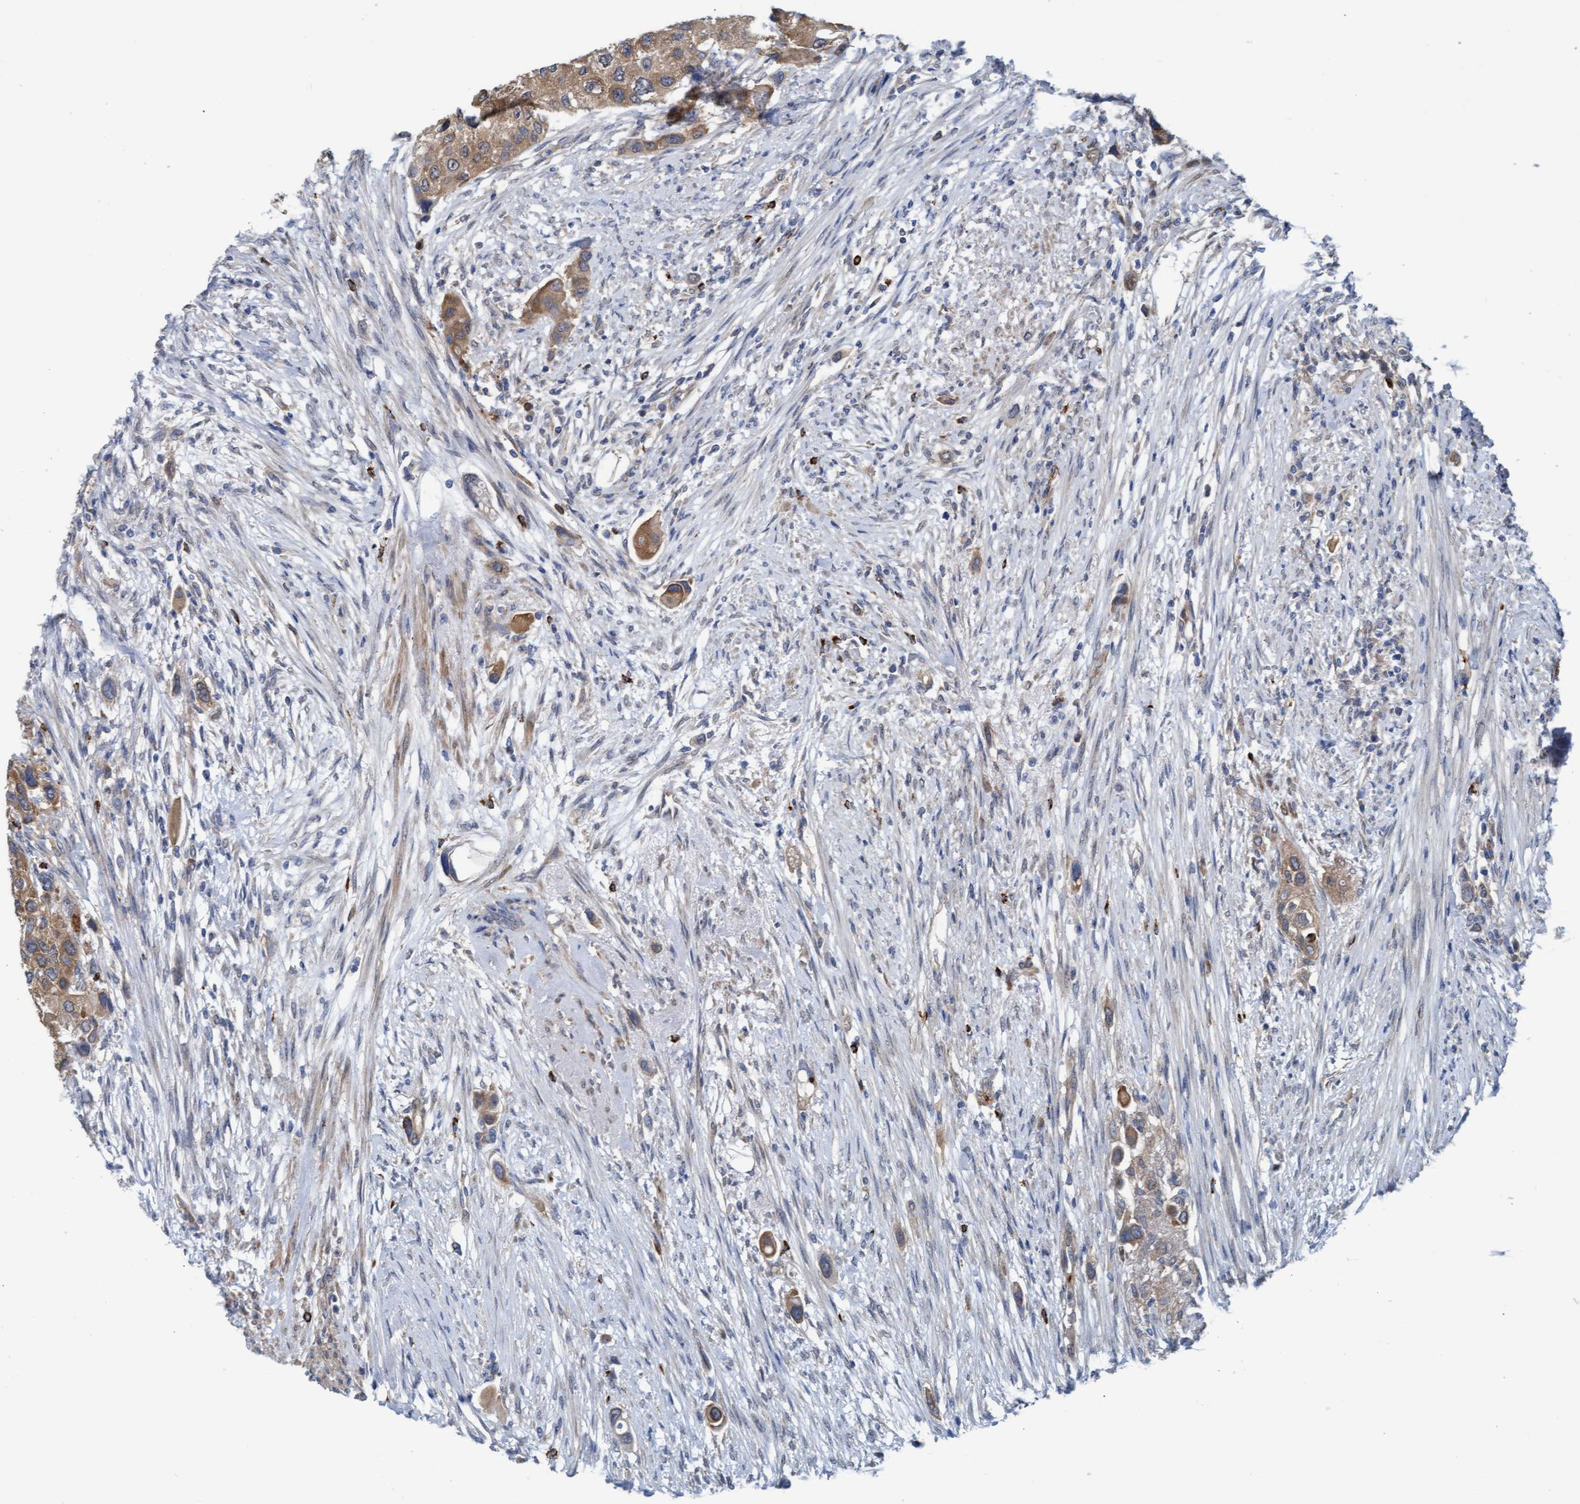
{"staining": {"intensity": "moderate", "quantity": ">75%", "location": "cytoplasmic/membranous"}, "tissue": "urothelial cancer", "cell_type": "Tumor cells", "image_type": "cancer", "snomed": [{"axis": "morphology", "description": "Urothelial carcinoma, High grade"}, {"axis": "topography", "description": "Urinary bladder"}], "caption": "Urothelial carcinoma (high-grade) stained with DAB immunohistochemistry (IHC) displays medium levels of moderate cytoplasmic/membranous expression in about >75% of tumor cells.", "gene": "LRSAM1", "patient": {"sex": "female", "age": 56}}